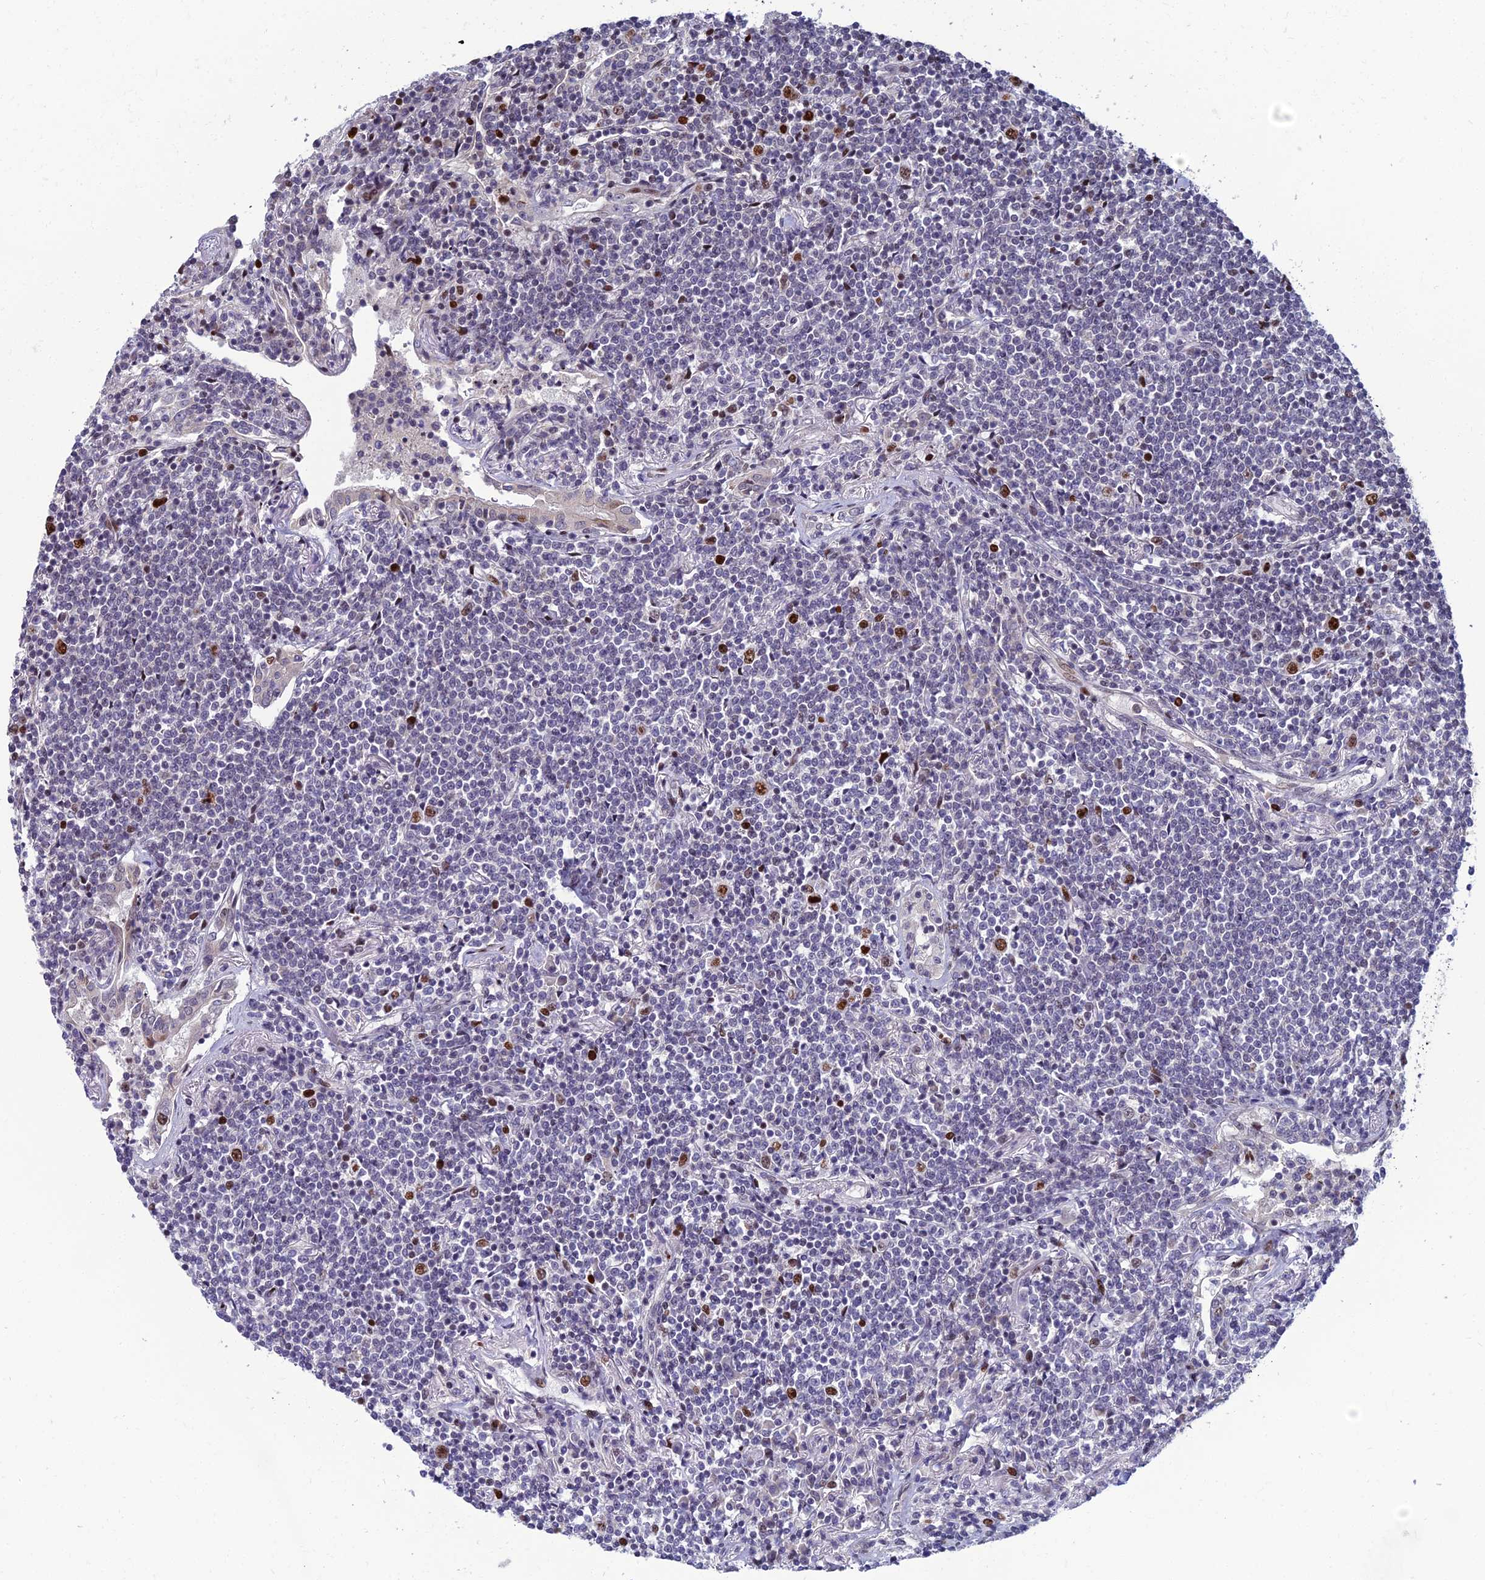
{"staining": {"intensity": "negative", "quantity": "none", "location": "none"}, "tissue": "lymphoma", "cell_type": "Tumor cells", "image_type": "cancer", "snomed": [{"axis": "morphology", "description": "Malignant lymphoma, non-Hodgkin's type, Low grade"}, {"axis": "topography", "description": "Lung"}], "caption": "DAB immunohistochemical staining of human lymphoma reveals no significant staining in tumor cells.", "gene": "TAF9B", "patient": {"sex": "female", "age": 71}}